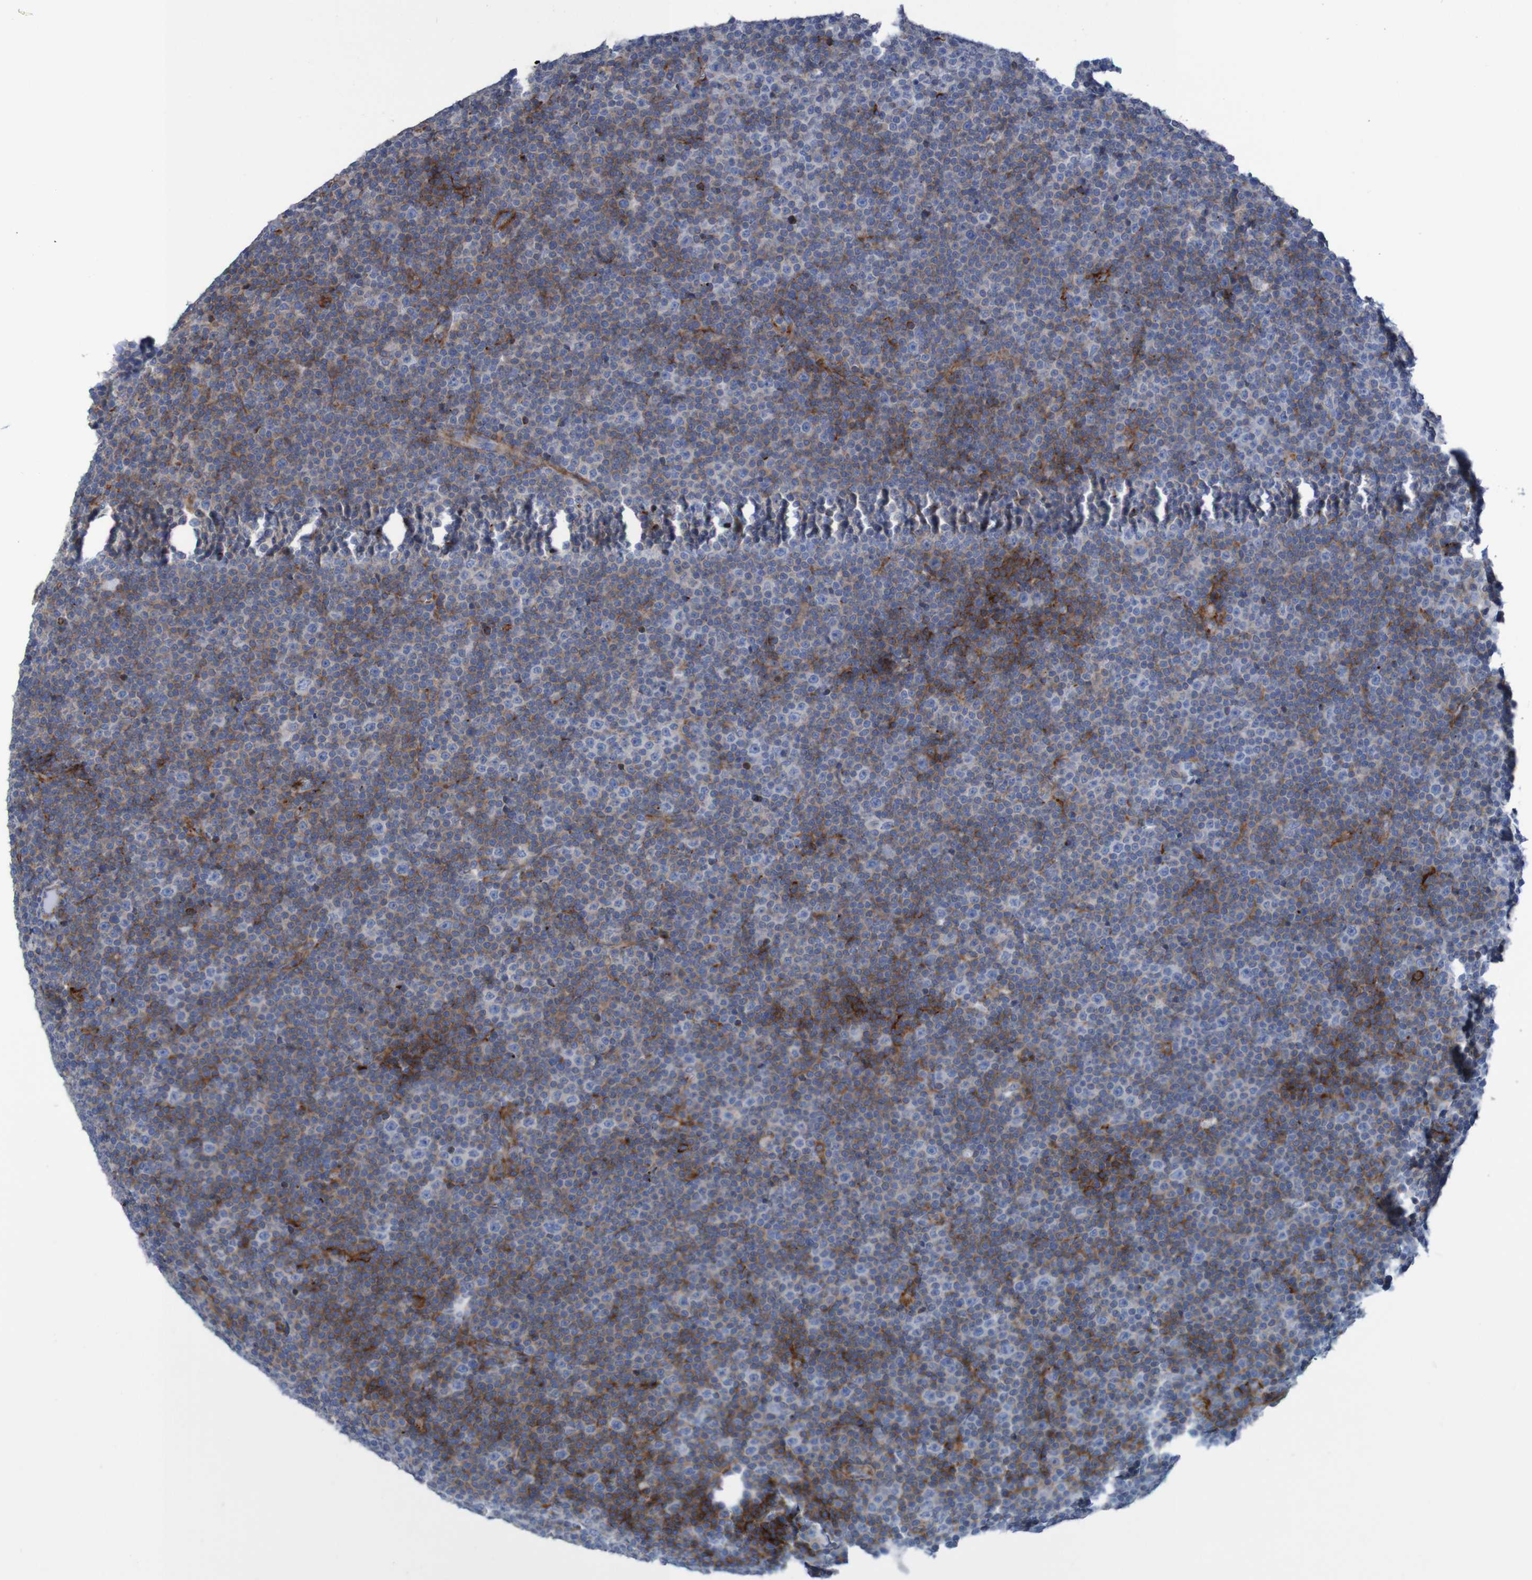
{"staining": {"intensity": "strong", "quantity": "<25%", "location": "cytoplasmic/membranous"}, "tissue": "lymphoma", "cell_type": "Tumor cells", "image_type": "cancer", "snomed": [{"axis": "morphology", "description": "Malignant lymphoma, non-Hodgkin's type, Low grade"}, {"axis": "topography", "description": "Lymph node"}], "caption": "Protein staining displays strong cytoplasmic/membranous expression in about <25% of tumor cells in lymphoma. The staining is performed using DAB brown chromogen to label protein expression. The nuclei are counter-stained blue using hematoxylin.", "gene": "RNF182", "patient": {"sex": "female", "age": 67}}